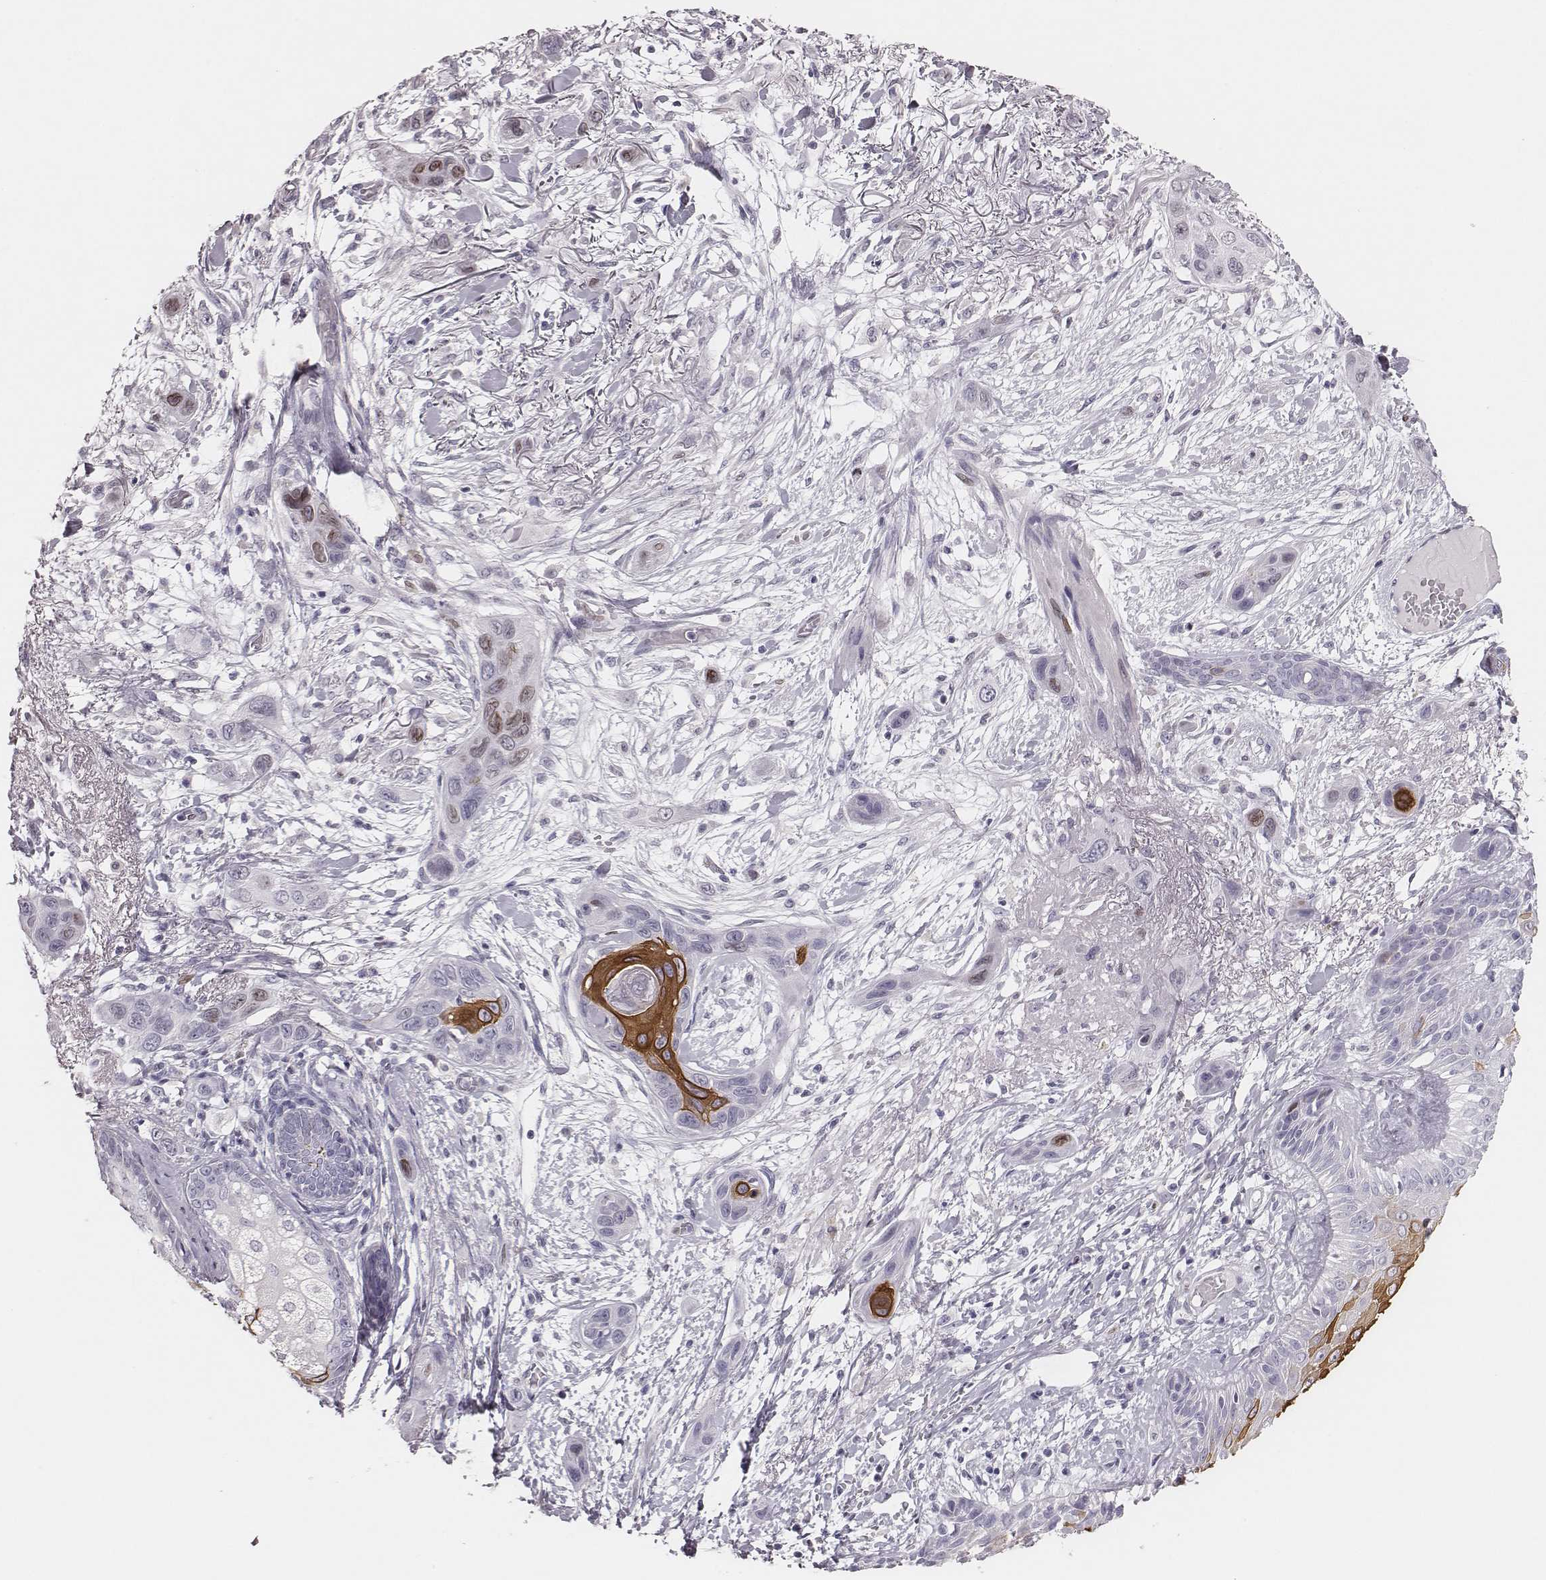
{"staining": {"intensity": "weak", "quantity": "<25%", "location": "nuclear"}, "tissue": "skin cancer", "cell_type": "Tumor cells", "image_type": "cancer", "snomed": [{"axis": "morphology", "description": "Squamous cell carcinoma, NOS"}, {"axis": "topography", "description": "Skin"}], "caption": "Squamous cell carcinoma (skin) stained for a protein using immunohistochemistry (IHC) displays no staining tumor cells.", "gene": "ADGRF4", "patient": {"sex": "male", "age": 79}}